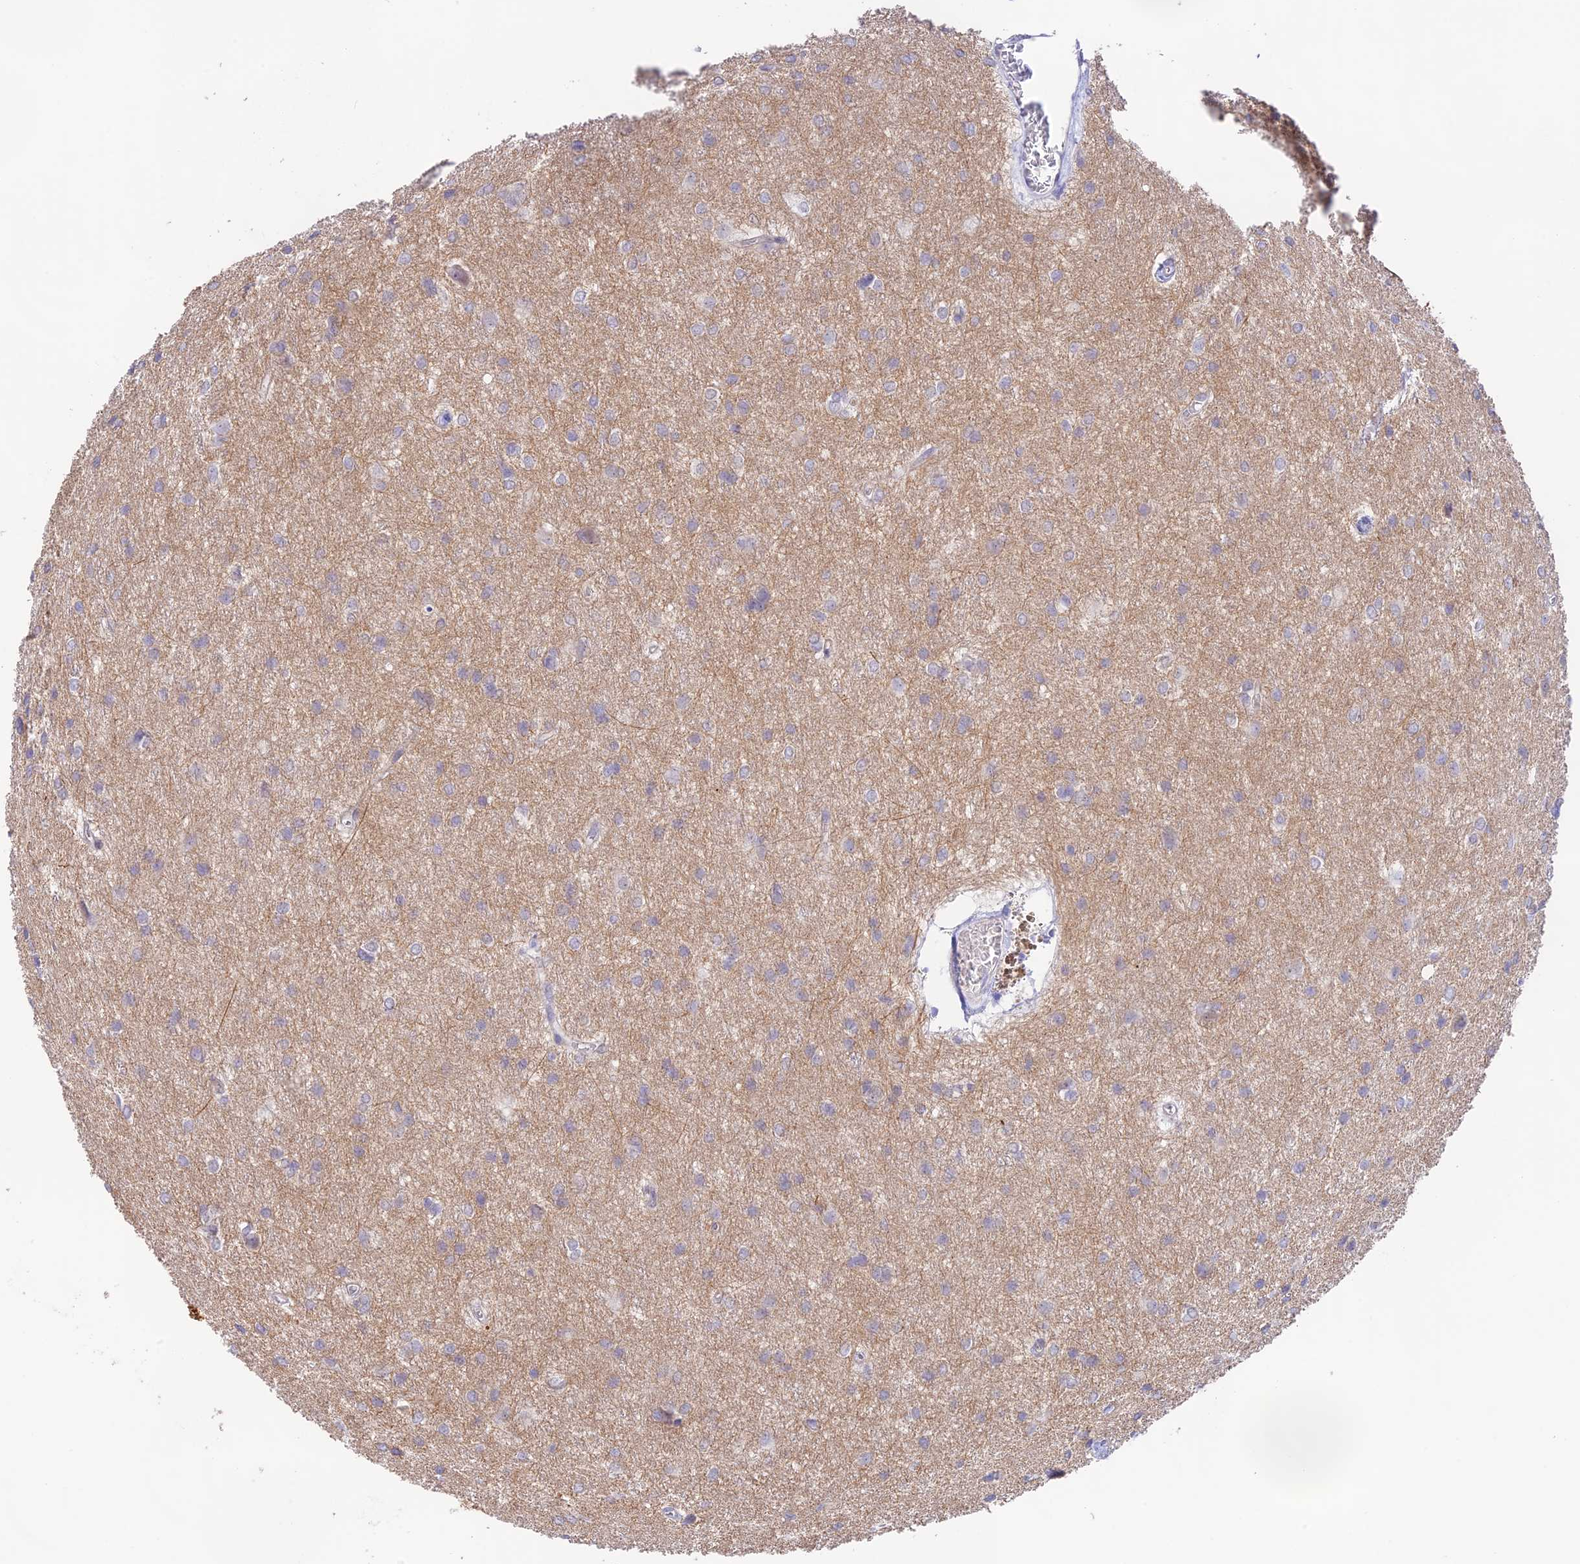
{"staining": {"intensity": "negative", "quantity": "none", "location": "none"}, "tissue": "glioma", "cell_type": "Tumor cells", "image_type": "cancer", "snomed": [{"axis": "morphology", "description": "Glioma, malignant, High grade"}, {"axis": "topography", "description": "Brain"}], "caption": "High magnification brightfield microscopy of glioma stained with DAB (3,3'-diaminobenzidine) (brown) and counterstained with hematoxylin (blue): tumor cells show no significant staining.", "gene": "CAMSAP3", "patient": {"sex": "female", "age": 50}}